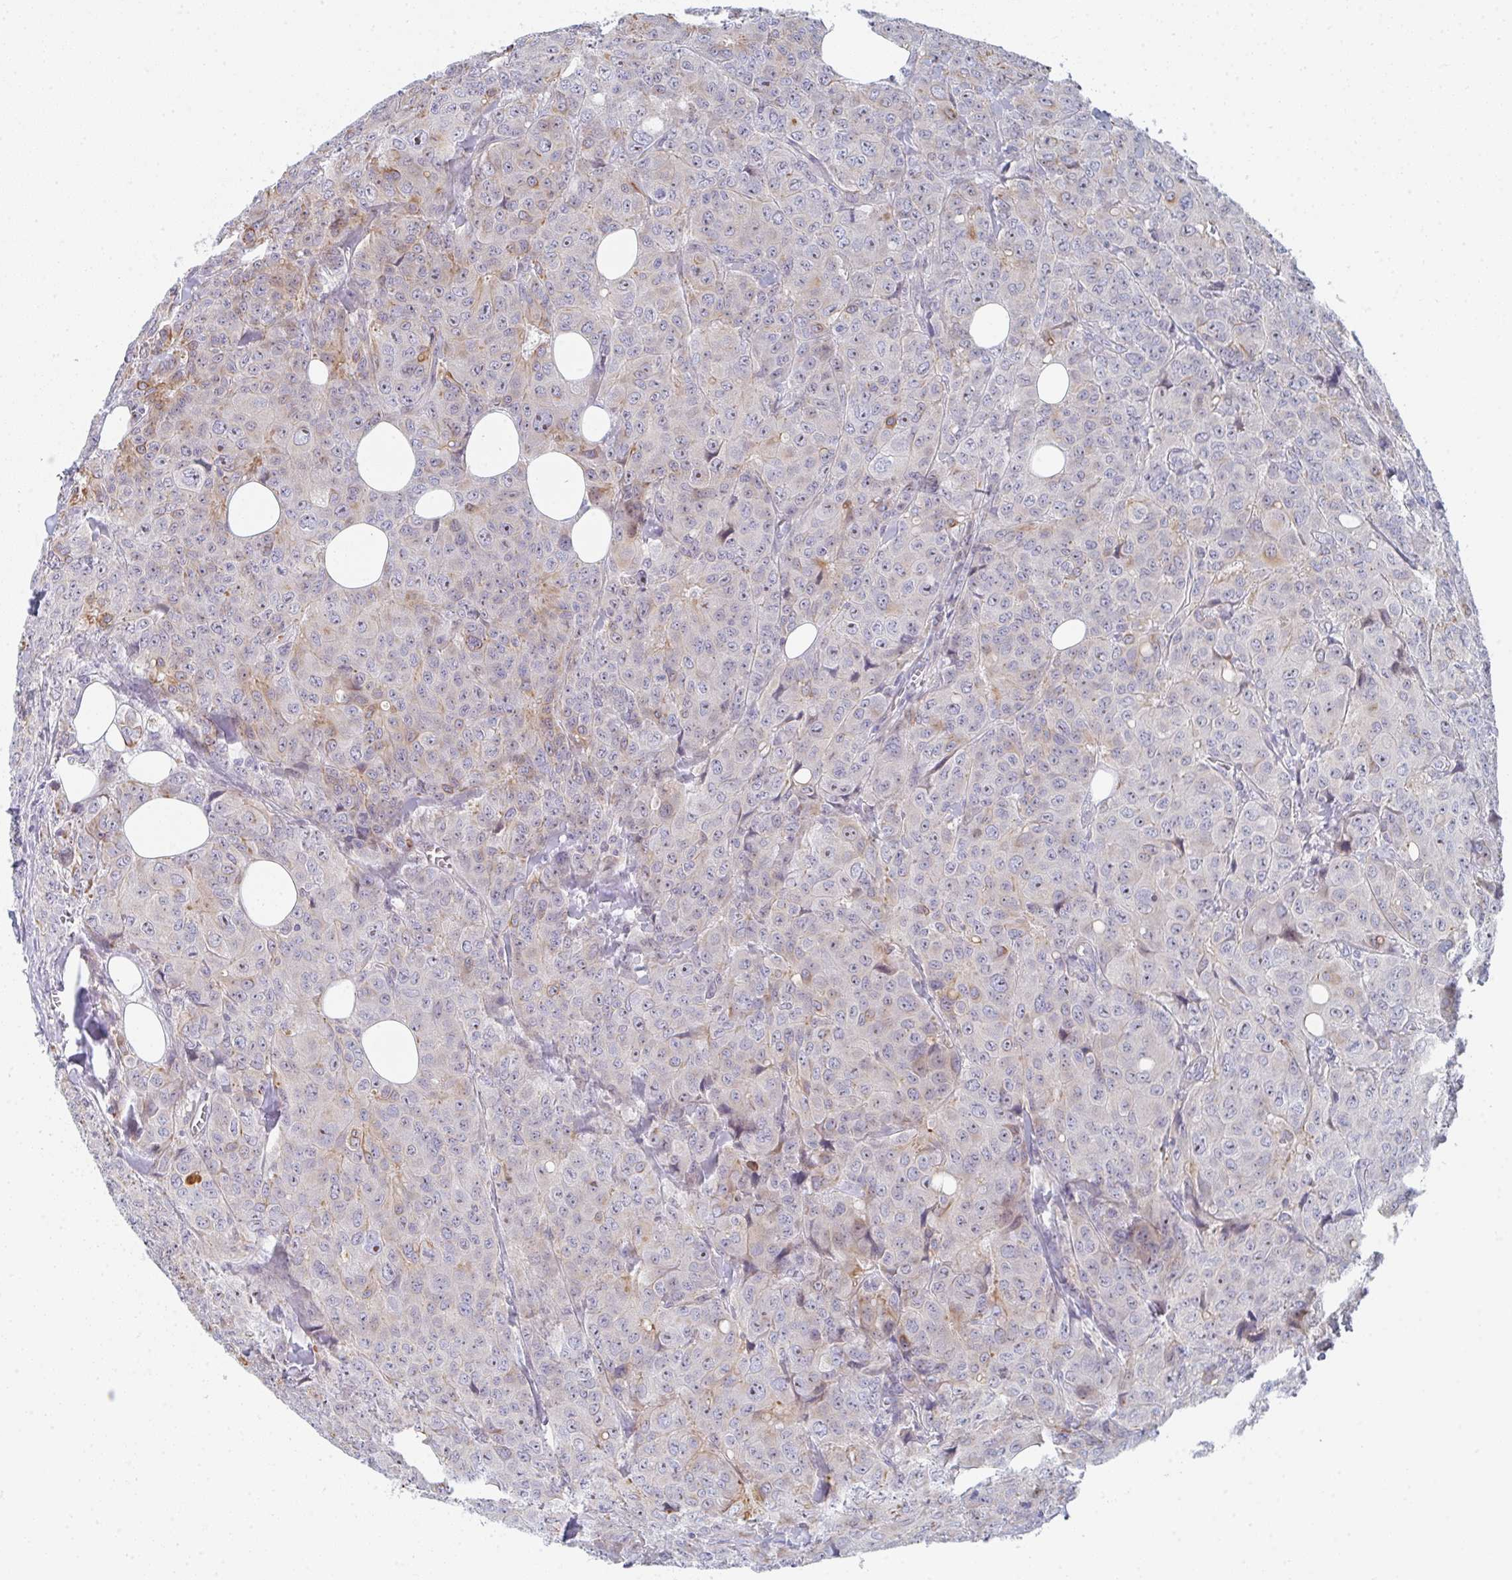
{"staining": {"intensity": "strong", "quantity": "<25%", "location": "cytoplasmic/membranous,nuclear"}, "tissue": "breast cancer", "cell_type": "Tumor cells", "image_type": "cancer", "snomed": [{"axis": "morphology", "description": "Duct carcinoma"}, {"axis": "topography", "description": "Breast"}], "caption": "Breast cancer (infiltrating ductal carcinoma) stained for a protein (brown) shows strong cytoplasmic/membranous and nuclear positive expression in about <25% of tumor cells.", "gene": "KLHL33", "patient": {"sex": "female", "age": 43}}